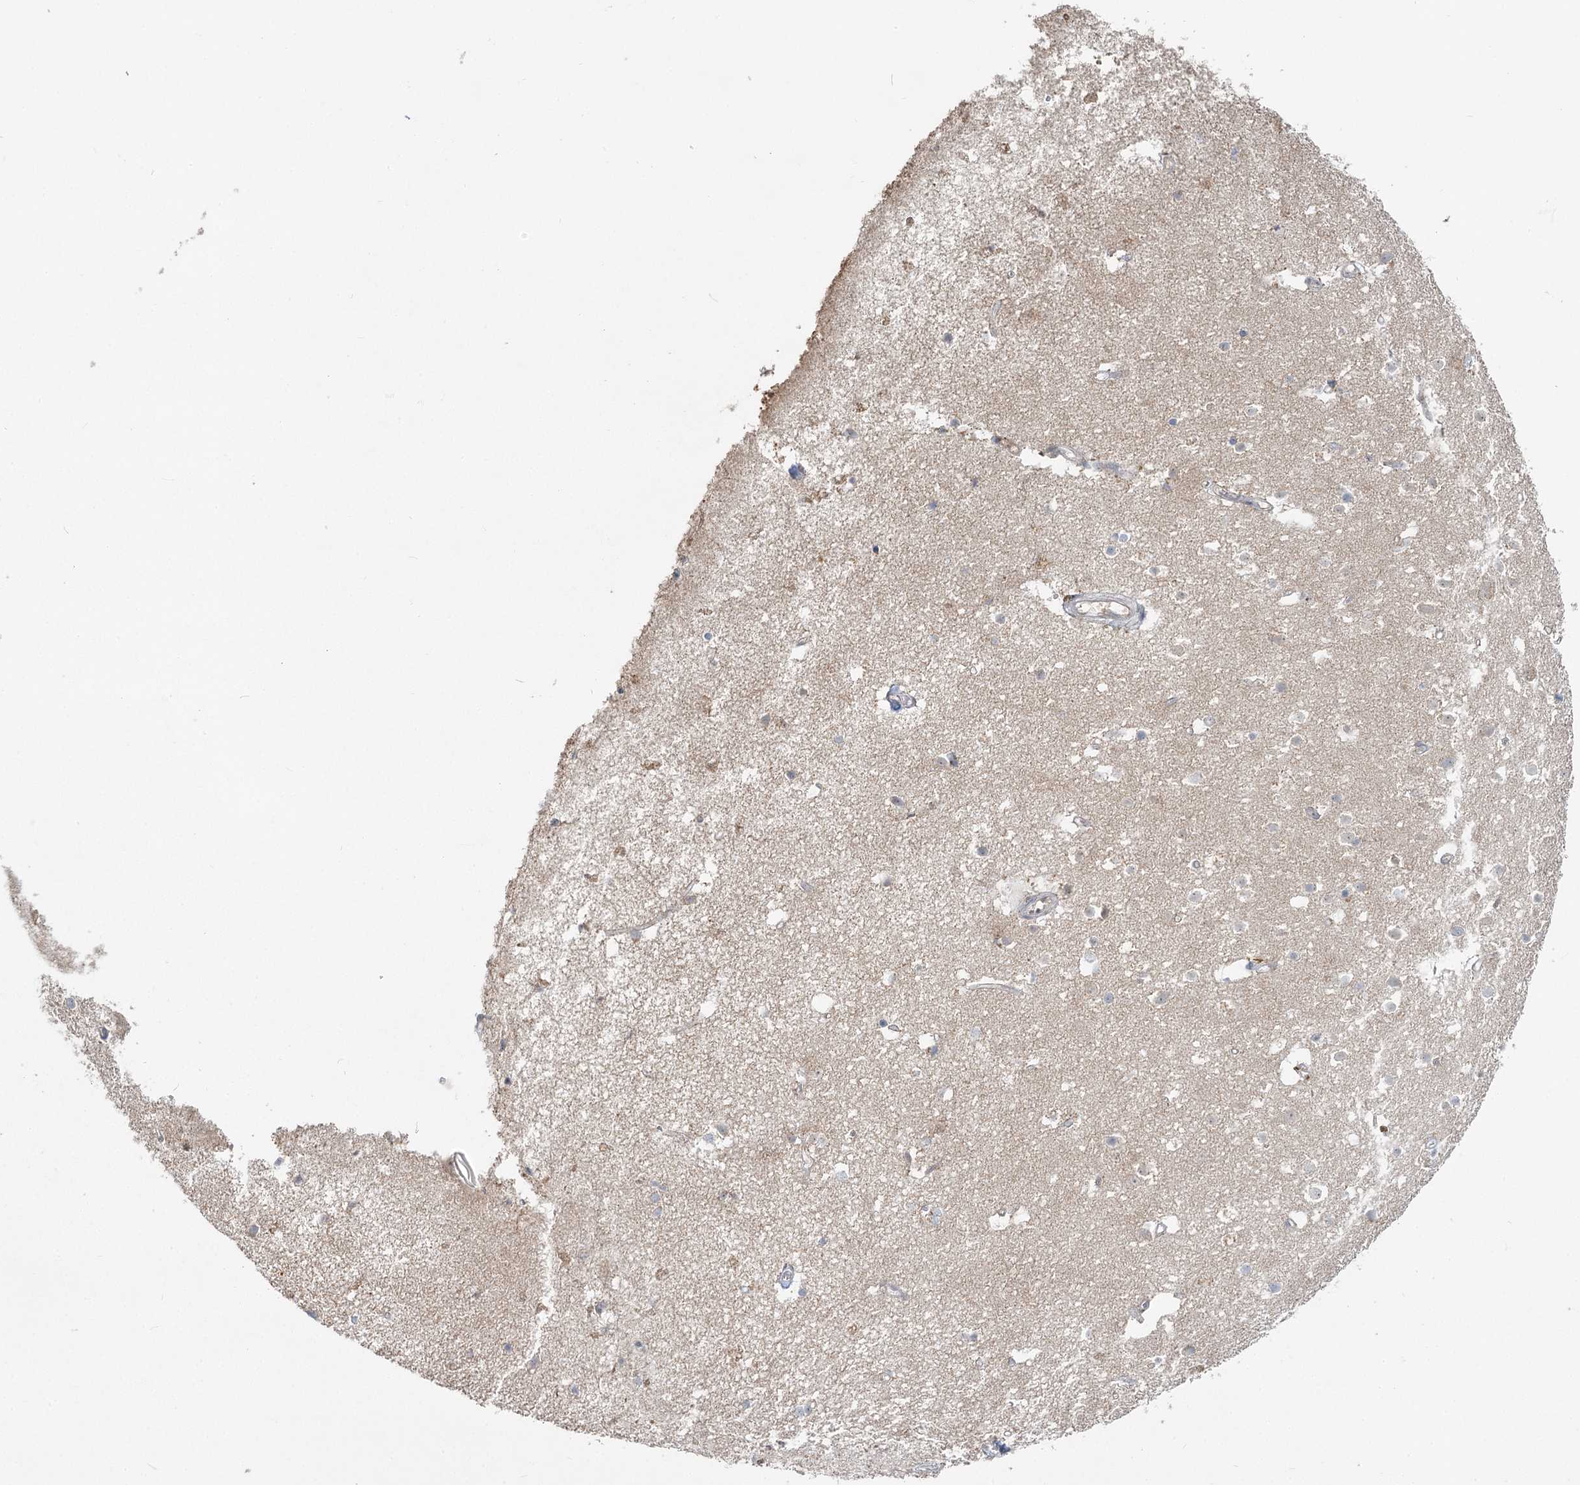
{"staining": {"intensity": "negative", "quantity": "none", "location": "none"}, "tissue": "cerebral cortex", "cell_type": "Endothelial cells", "image_type": "normal", "snomed": [{"axis": "morphology", "description": "Normal tissue, NOS"}, {"axis": "topography", "description": "Cerebral cortex"}], "caption": "Cerebral cortex stained for a protein using IHC exhibits no staining endothelial cells.", "gene": "THNSL1", "patient": {"sex": "male", "age": 54}}